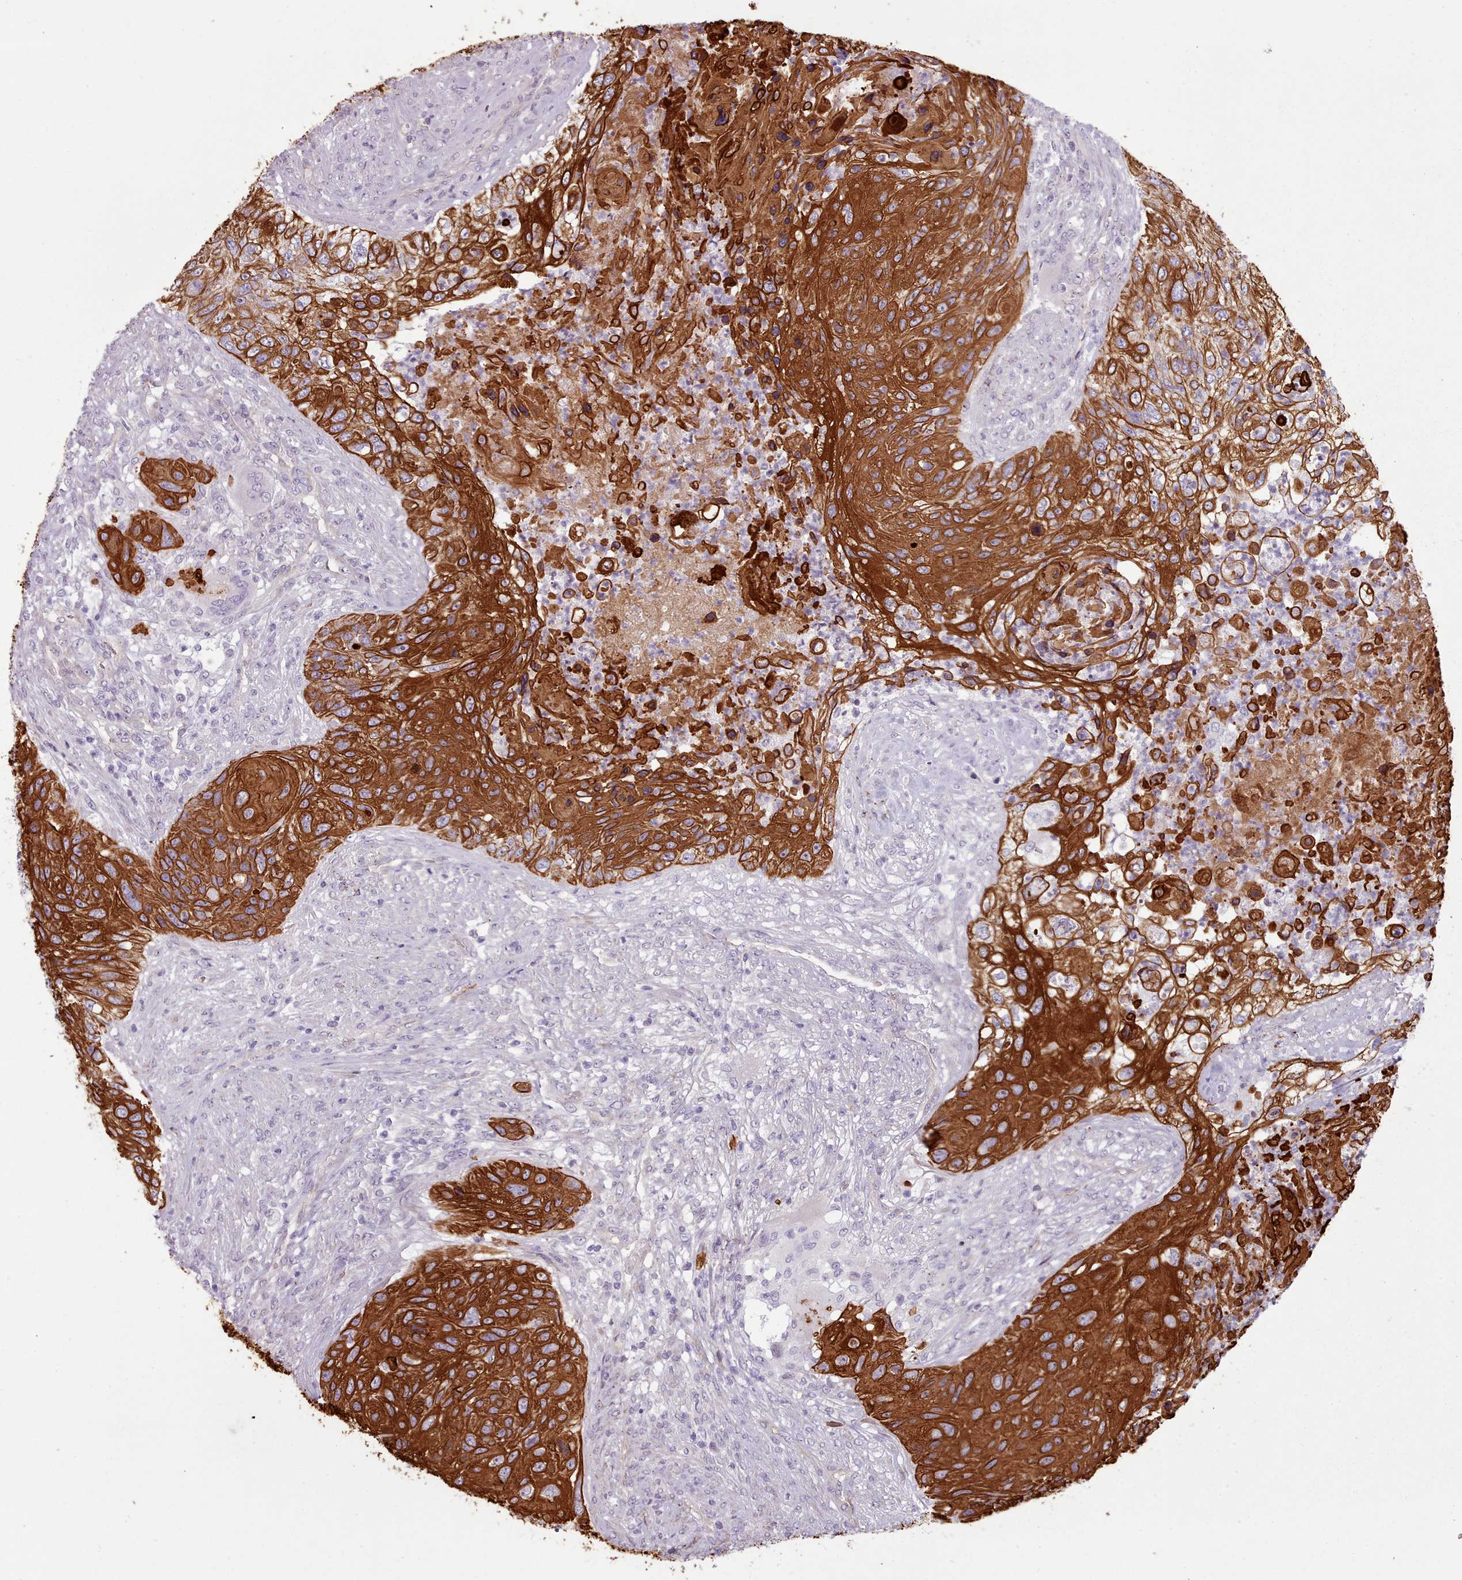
{"staining": {"intensity": "strong", "quantity": ">75%", "location": "cytoplasmic/membranous"}, "tissue": "urothelial cancer", "cell_type": "Tumor cells", "image_type": "cancer", "snomed": [{"axis": "morphology", "description": "Urothelial carcinoma, High grade"}, {"axis": "topography", "description": "Urinary bladder"}], "caption": "High-grade urothelial carcinoma was stained to show a protein in brown. There is high levels of strong cytoplasmic/membranous staining in about >75% of tumor cells.", "gene": "PLD4", "patient": {"sex": "female", "age": 60}}